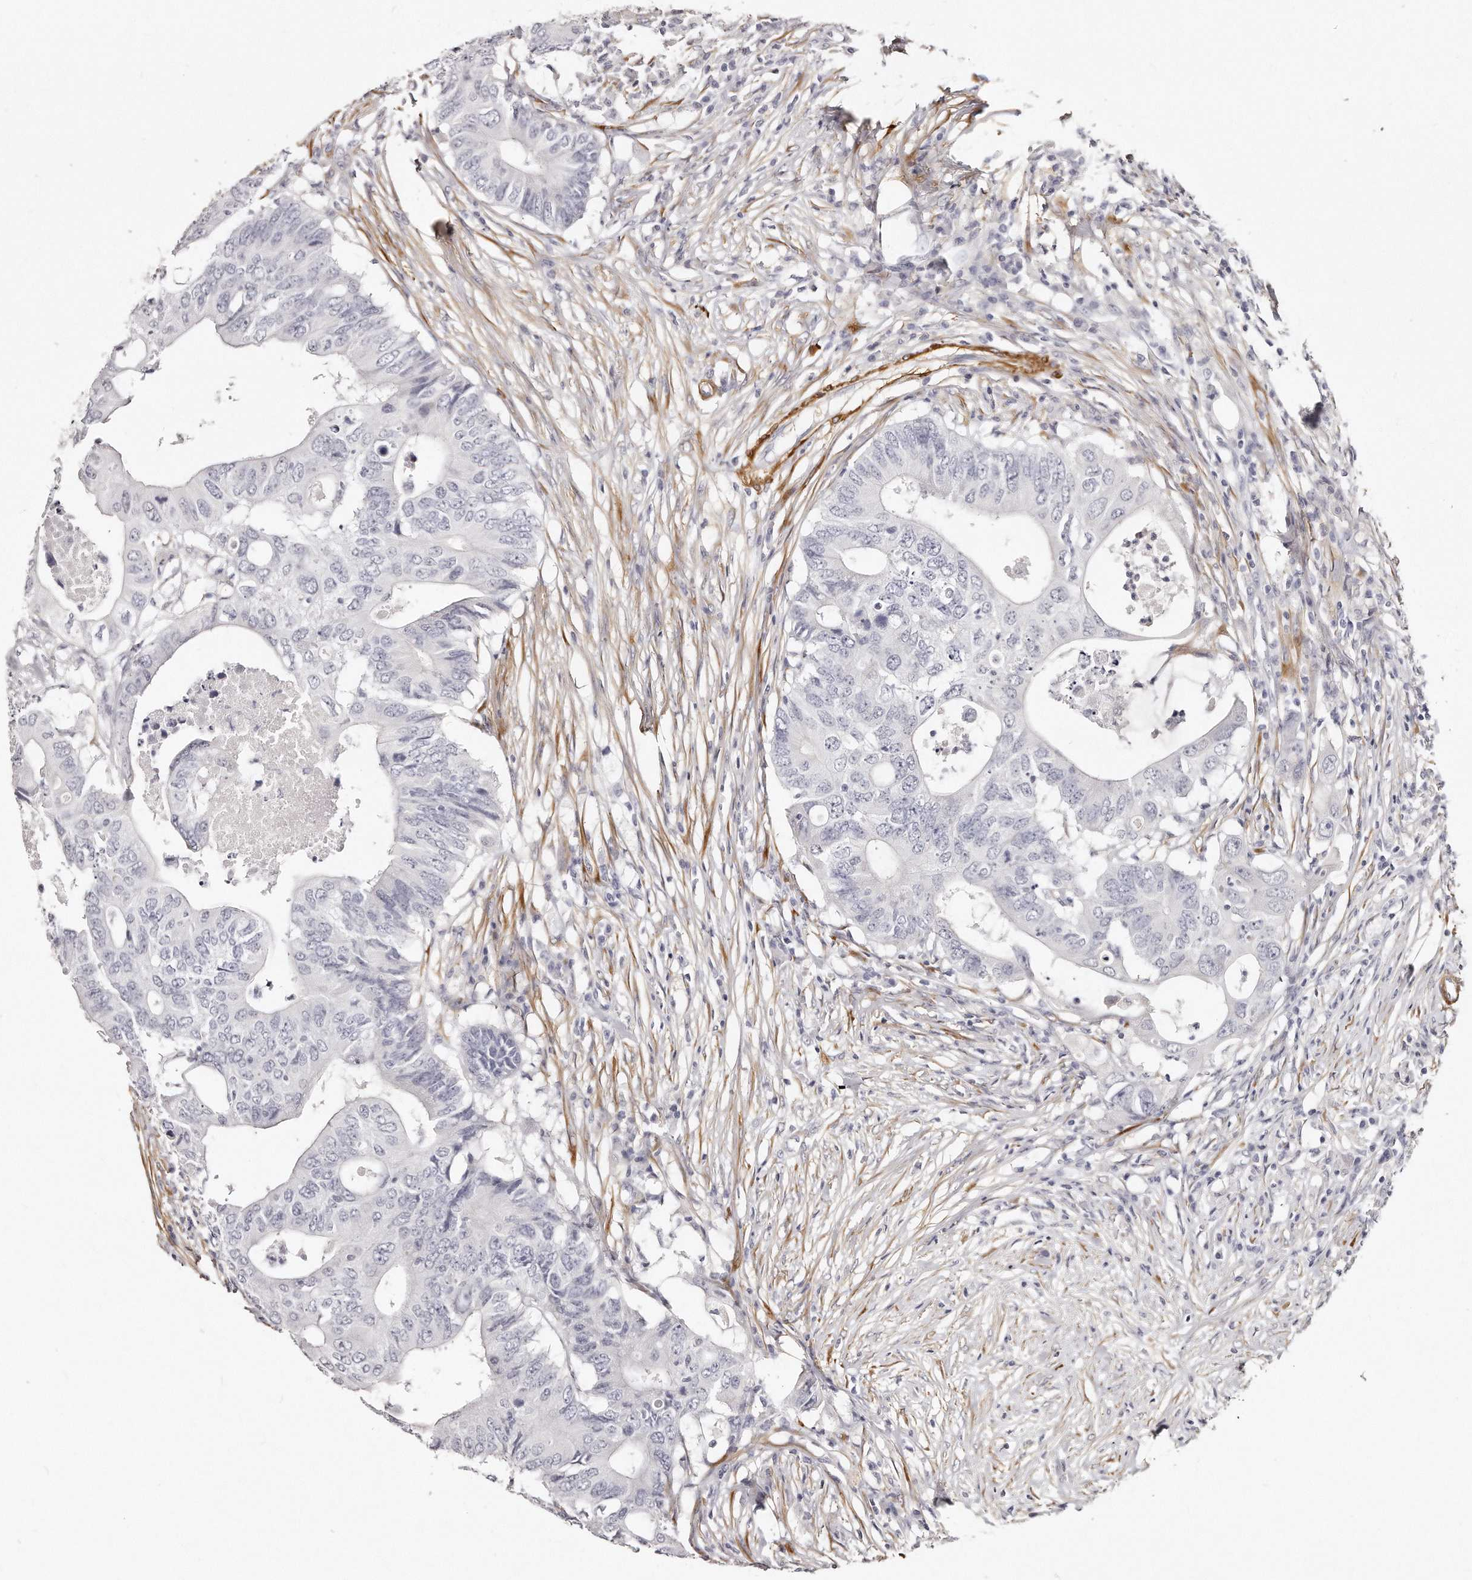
{"staining": {"intensity": "negative", "quantity": "none", "location": "none"}, "tissue": "colorectal cancer", "cell_type": "Tumor cells", "image_type": "cancer", "snomed": [{"axis": "morphology", "description": "Adenocarcinoma, NOS"}, {"axis": "topography", "description": "Colon"}], "caption": "This is an immunohistochemistry (IHC) image of colorectal cancer (adenocarcinoma). There is no staining in tumor cells.", "gene": "LMOD1", "patient": {"sex": "male", "age": 71}}